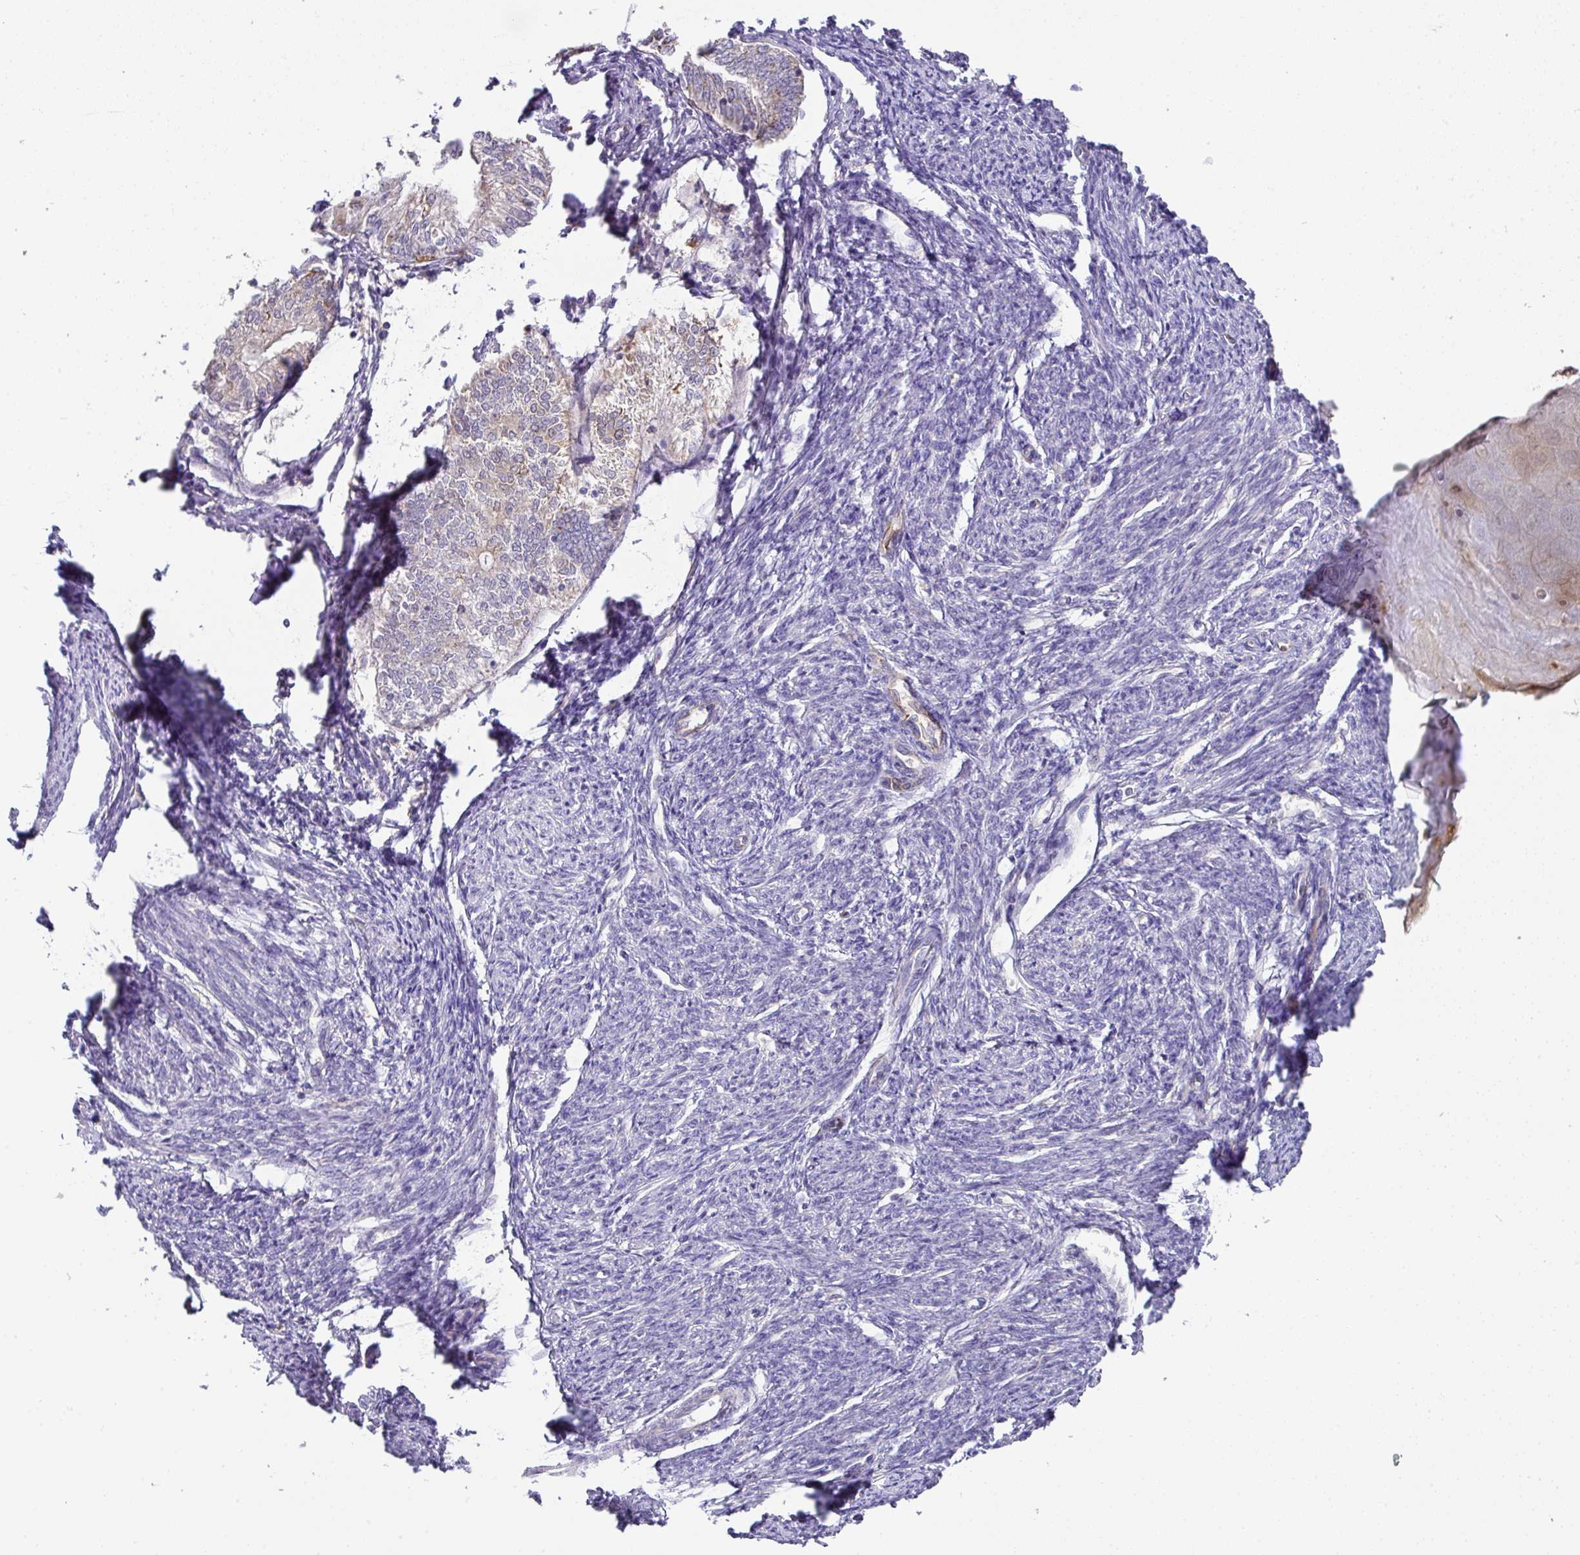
{"staining": {"intensity": "negative", "quantity": "none", "location": "none"}, "tissue": "smooth muscle", "cell_type": "Smooth muscle cells", "image_type": "normal", "snomed": [{"axis": "morphology", "description": "Normal tissue, NOS"}, {"axis": "topography", "description": "Smooth muscle"}, {"axis": "topography", "description": "Fallopian tube"}], "caption": "Smooth muscle cells are negative for protein expression in unremarkable human smooth muscle. Nuclei are stained in blue.", "gene": "GCNT7", "patient": {"sex": "female", "age": 59}}